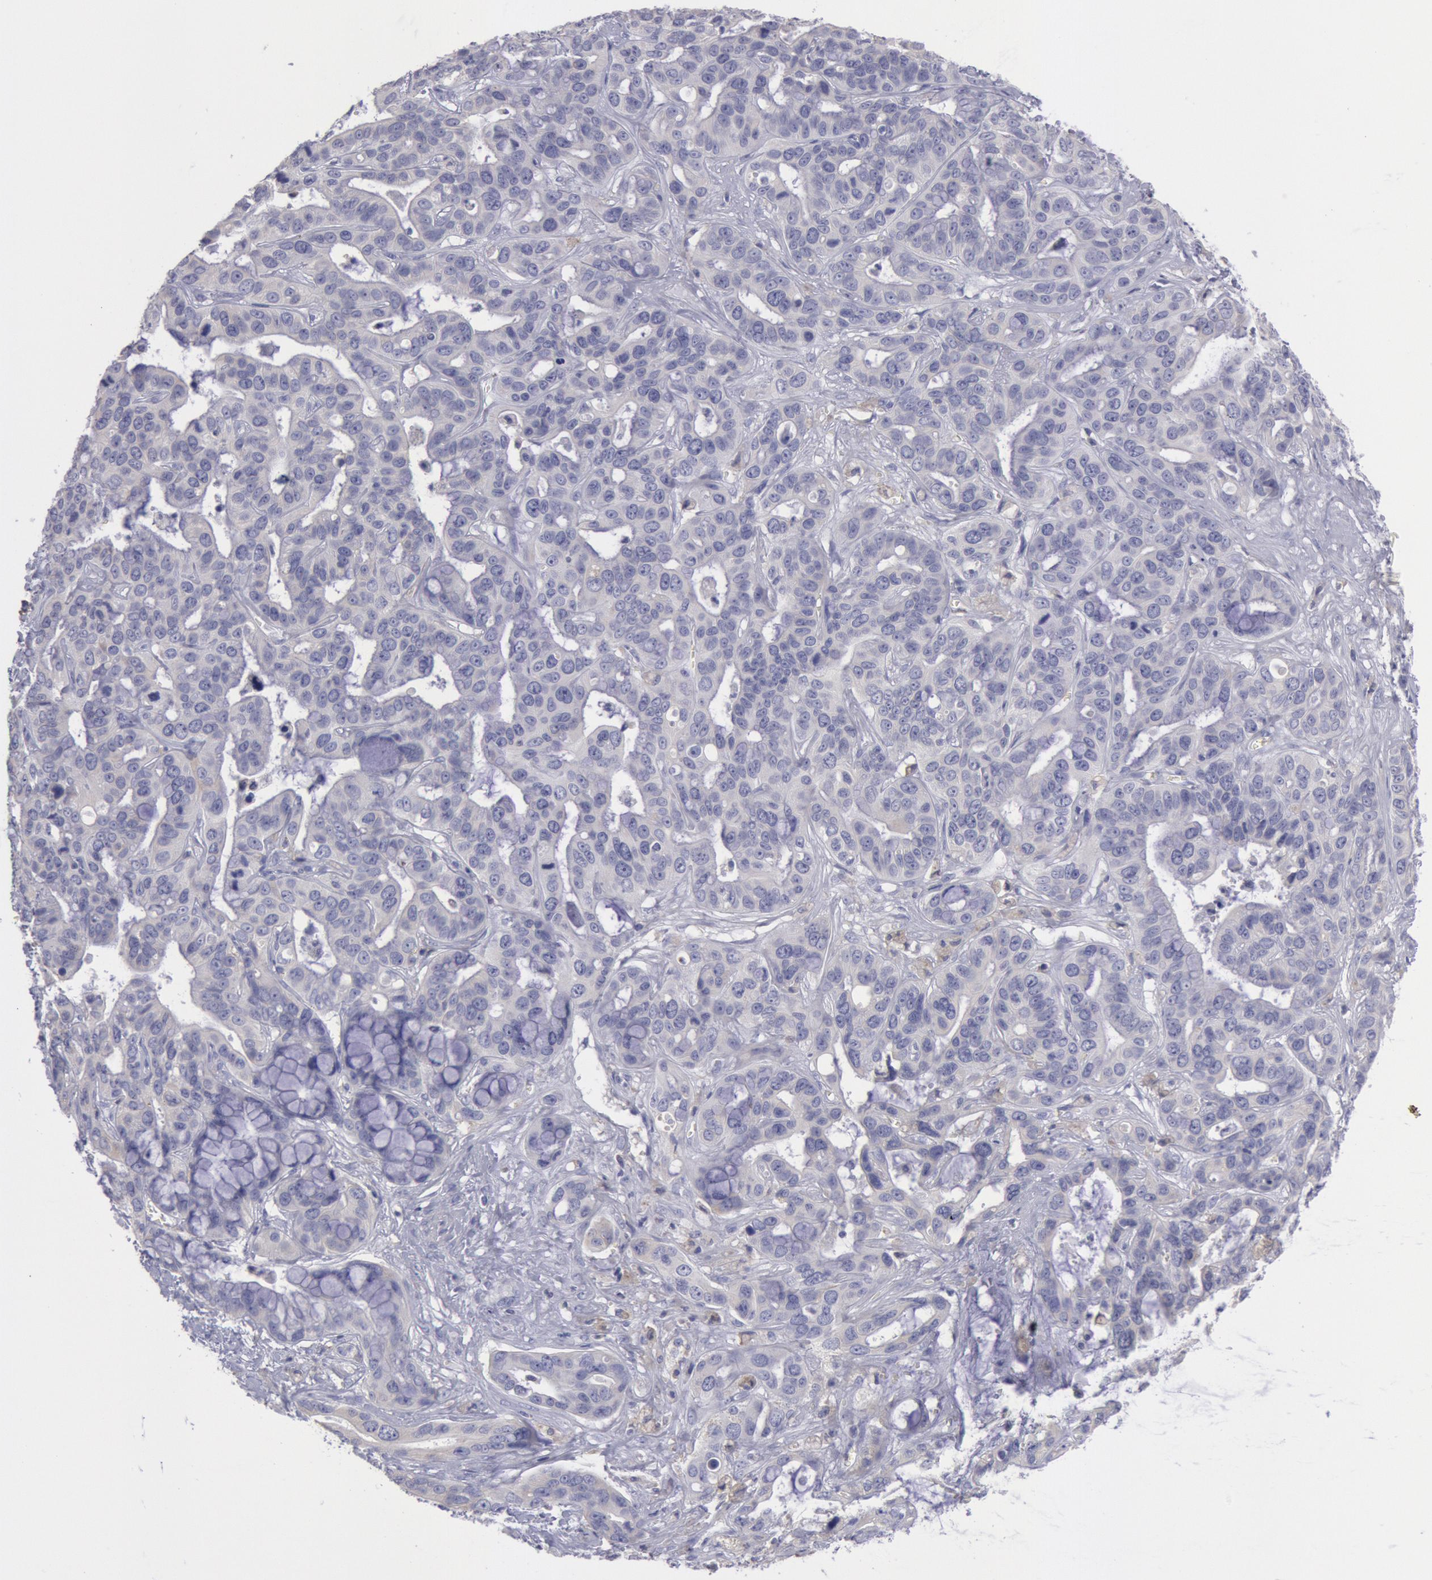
{"staining": {"intensity": "negative", "quantity": "none", "location": "none"}, "tissue": "liver cancer", "cell_type": "Tumor cells", "image_type": "cancer", "snomed": [{"axis": "morphology", "description": "Cholangiocarcinoma"}, {"axis": "topography", "description": "Liver"}], "caption": "There is no significant positivity in tumor cells of liver cholangiocarcinoma.", "gene": "MYH7", "patient": {"sex": "female", "age": 65}}